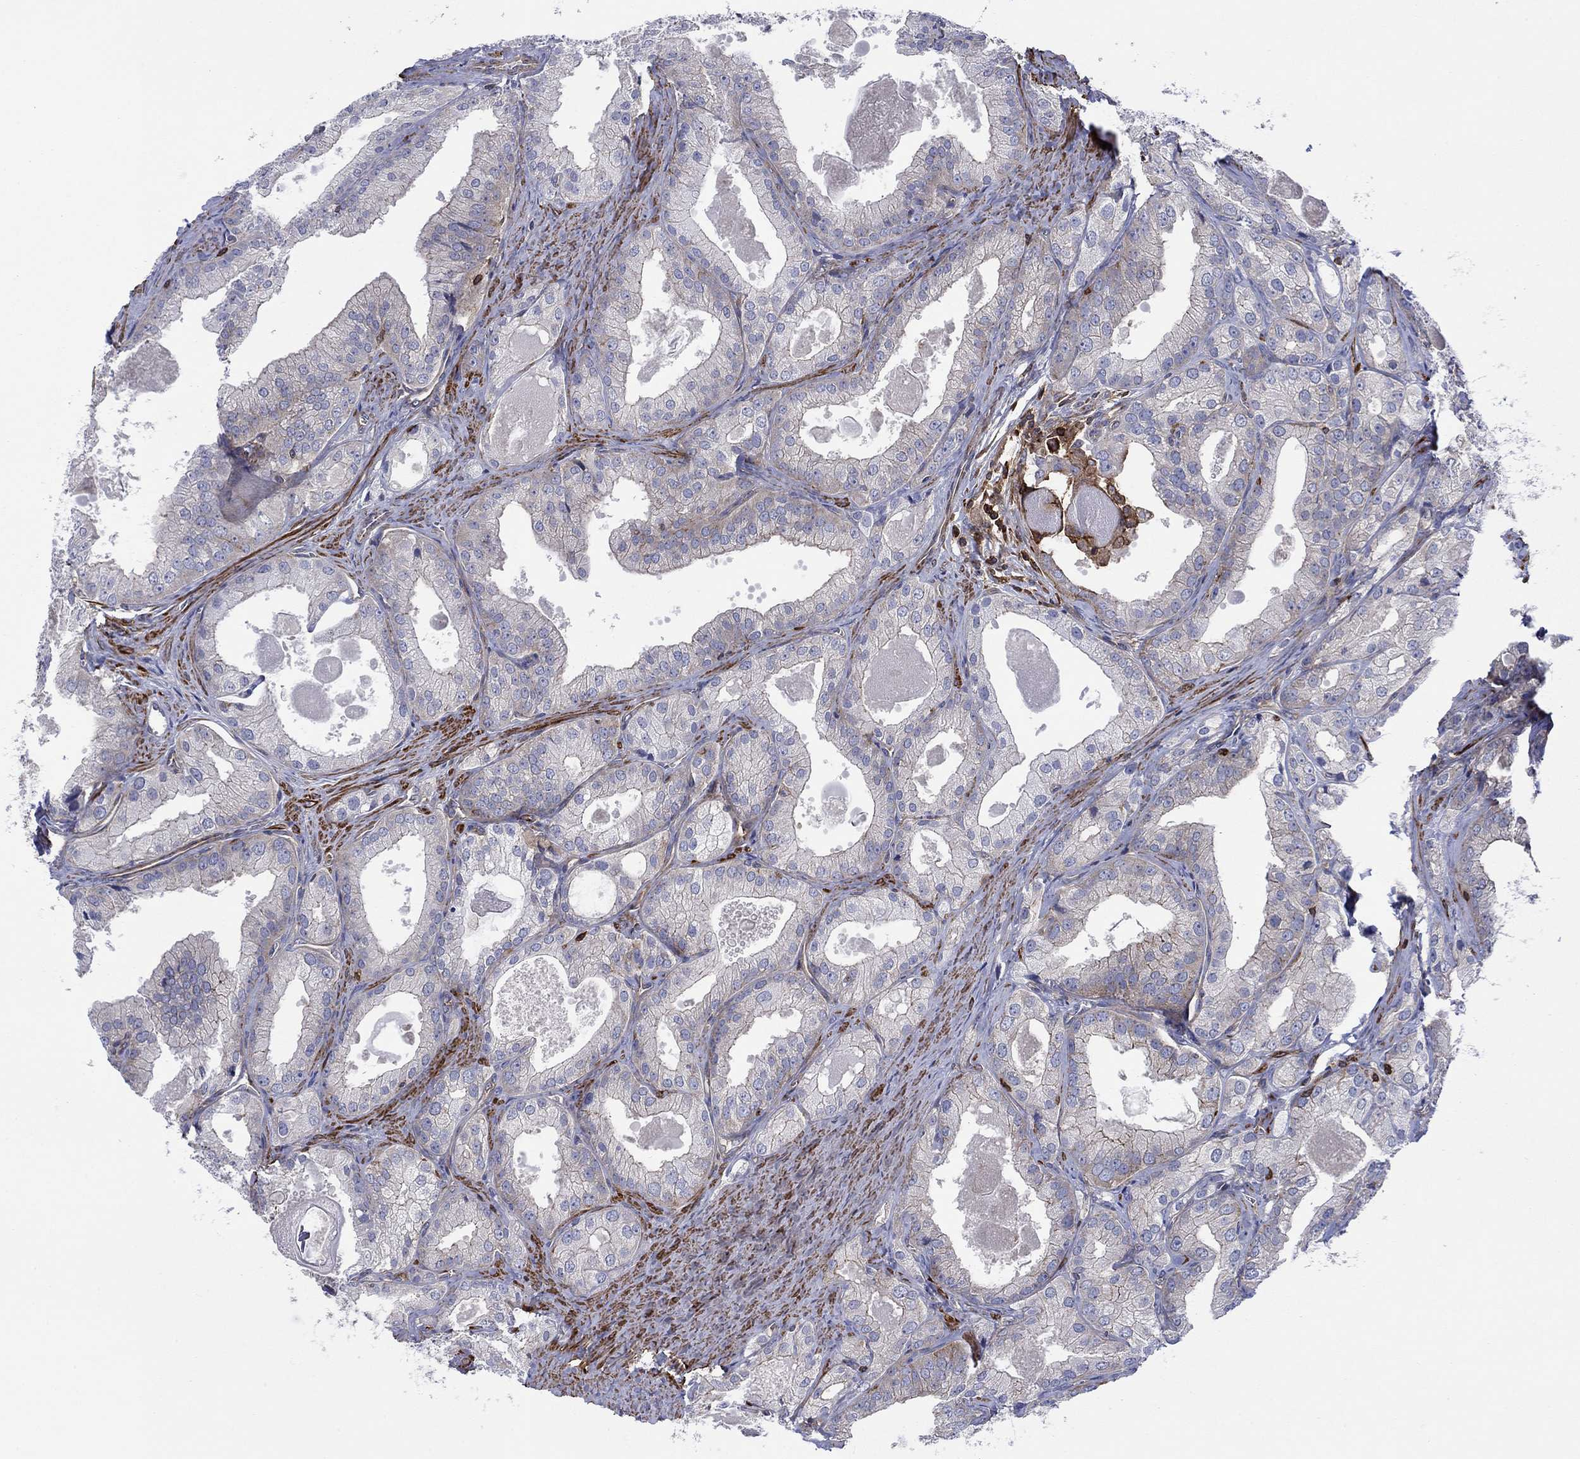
{"staining": {"intensity": "weak", "quantity": "<25%", "location": "cytoplasmic/membranous"}, "tissue": "prostate cancer", "cell_type": "Tumor cells", "image_type": "cancer", "snomed": [{"axis": "morphology", "description": "Adenocarcinoma, NOS"}, {"axis": "morphology", "description": "Adenocarcinoma, High grade"}, {"axis": "topography", "description": "Prostate"}], "caption": "An image of adenocarcinoma (prostate) stained for a protein shows no brown staining in tumor cells.", "gene": "PAG1", "patient": {"sex": "male", "age": 70}}